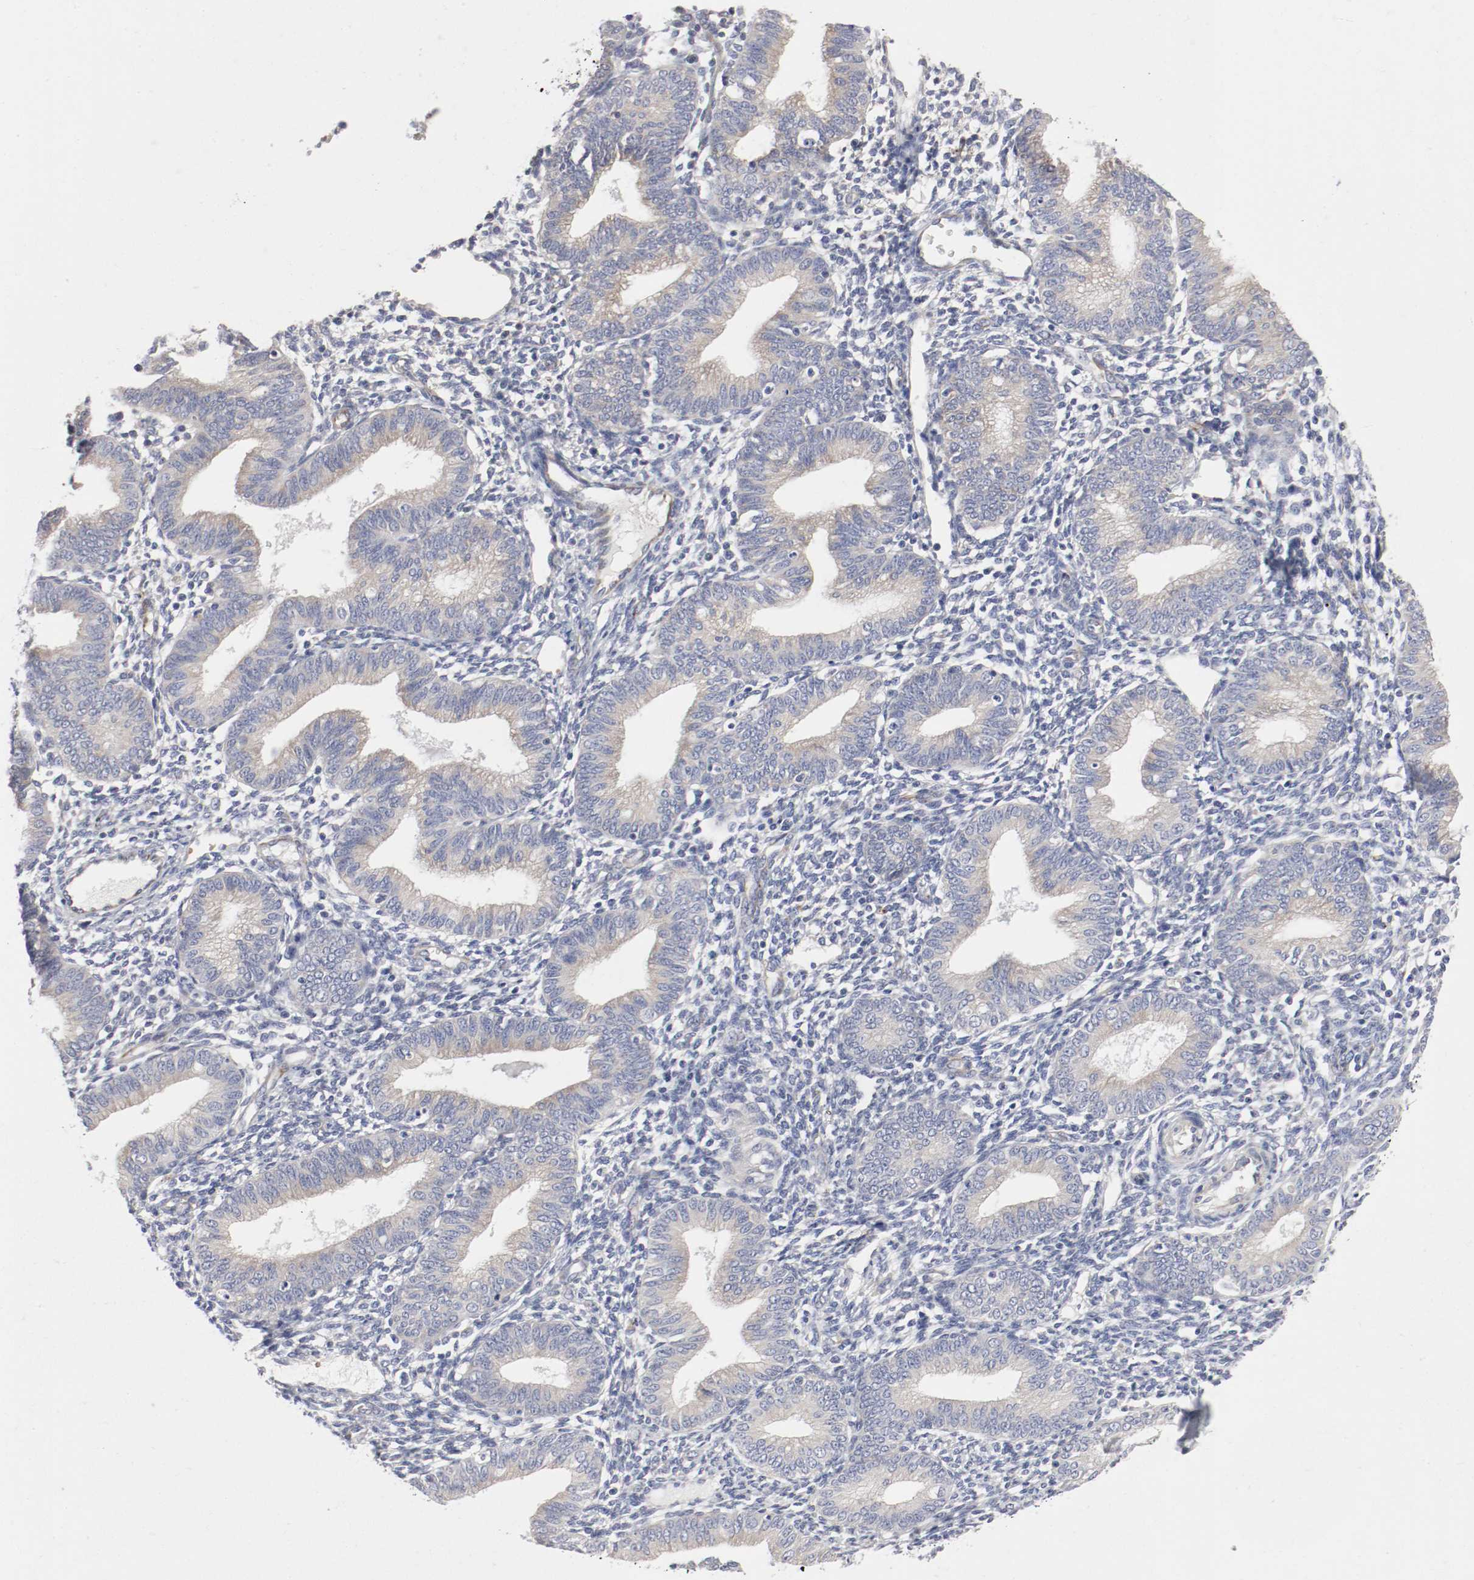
{"staining": {"intensity": "negative", "quantity": "none", "location": "none"}, "tissue": "endometrium", "cell_type": "Cells in endometrial stroma", "image_type": "normal", "snomed": [{"axis": "morphology", "description": "Normal tissue, NOS"}, {"axis": "topography", "description": "Endometrium"}], "caption": "A high-resolution histopathology image shows immunohistochemistry (IHC) staining of normal endometrium, which displays no significant positivity in cells in endometrial stroma.", "gene": "GIT1", "patient": {"sex": "female", "age": 61}}